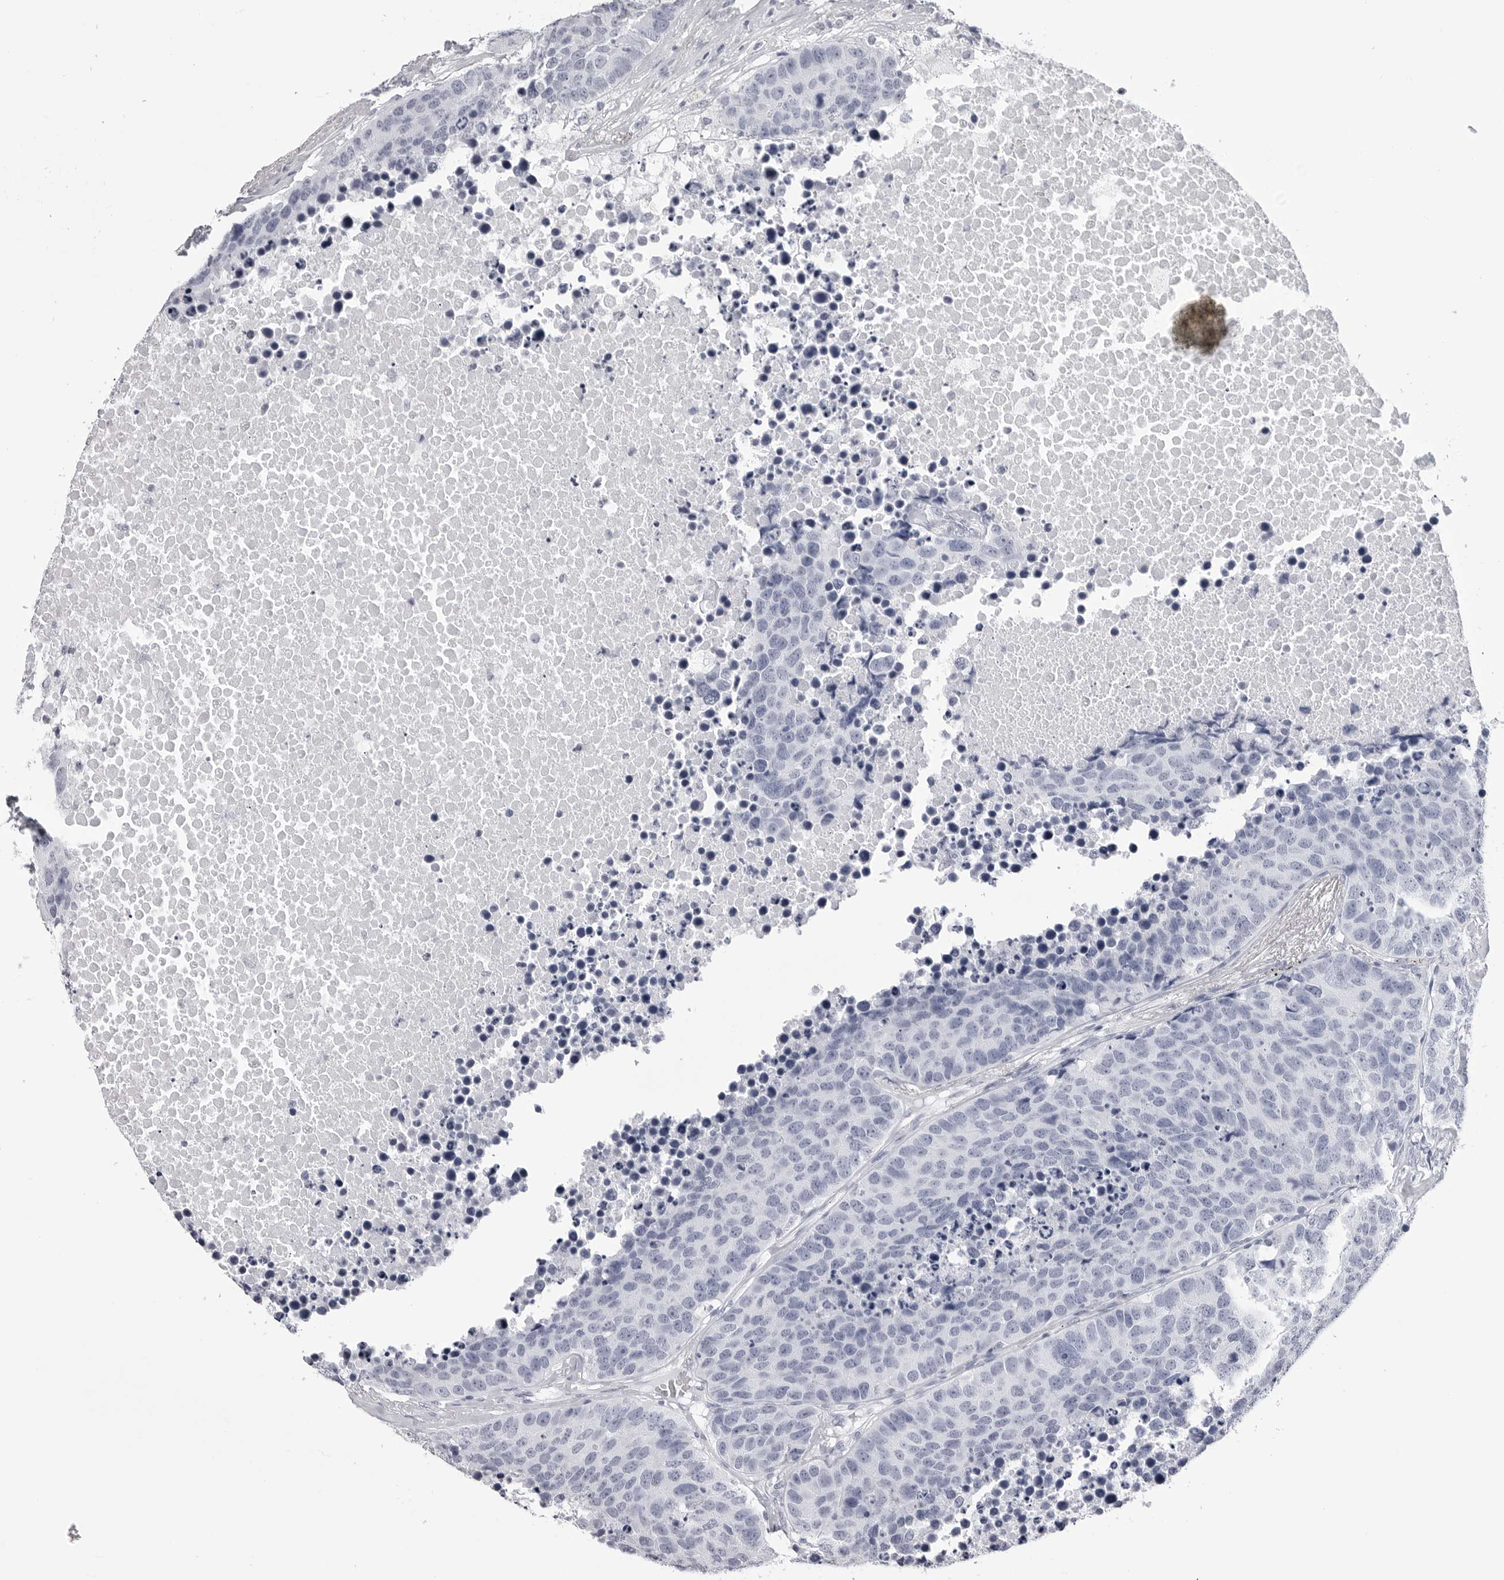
{"staining": {"intensity": "negative", "quantity": "none", "location": "none"}, "tissue": "carcinoid", "cell_type": "Tumor cells", "image_type": "cancer", "snomed": [{"axis": "morphology", "description": "Carcinoid, malignant, NOS"}, {"axis": "topography", "description": "Lung"}], "caption": "Immunohistochemistry micrograph of neoplastic tissue: malignant carcinoid stained with DAB reveals no significant protein expression in tumor cells.", "gene": "LGALS4", "patient": {"sex": "male", "age": 60}}